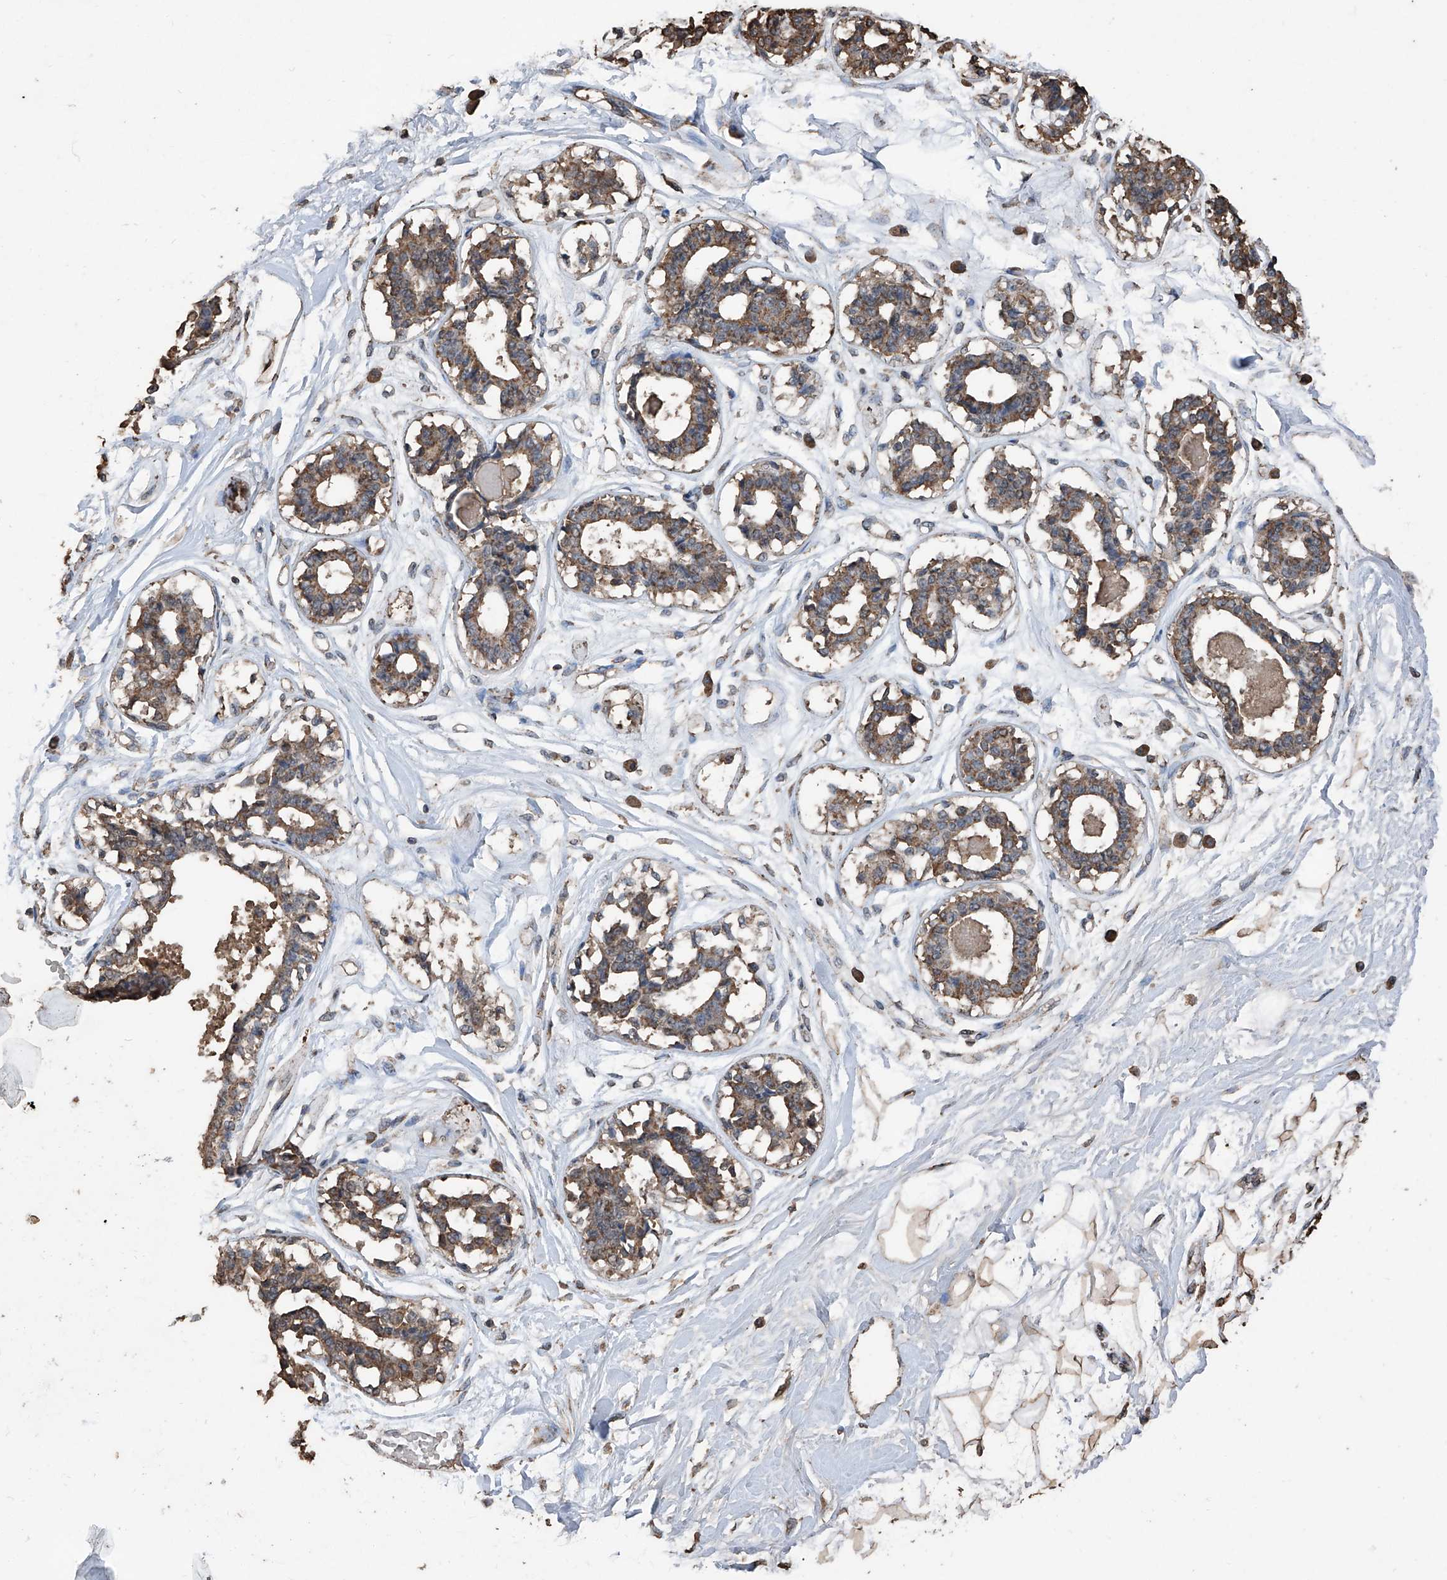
{"staining": {"intensity": "moderate", "quantity": ">75%", "location": "cytoplasmic/membranous"}, "tissue": "breast", "cell_type": "Adipocytes", "image_type": "normal", "snomed": [{"axis": "morphology", "description": "Normal tissue, NOS"}, {"axis": "topography", "description": "Breast"}], "caption": "Moderate cytoplasmic/membranous protein expression is present in about >75% of adipocytes in breast. (DAB = brown stain, brightfield microscopy at high magnification).", "gene": "STARD7", "patient": {"sex": "female", "age": 45}}